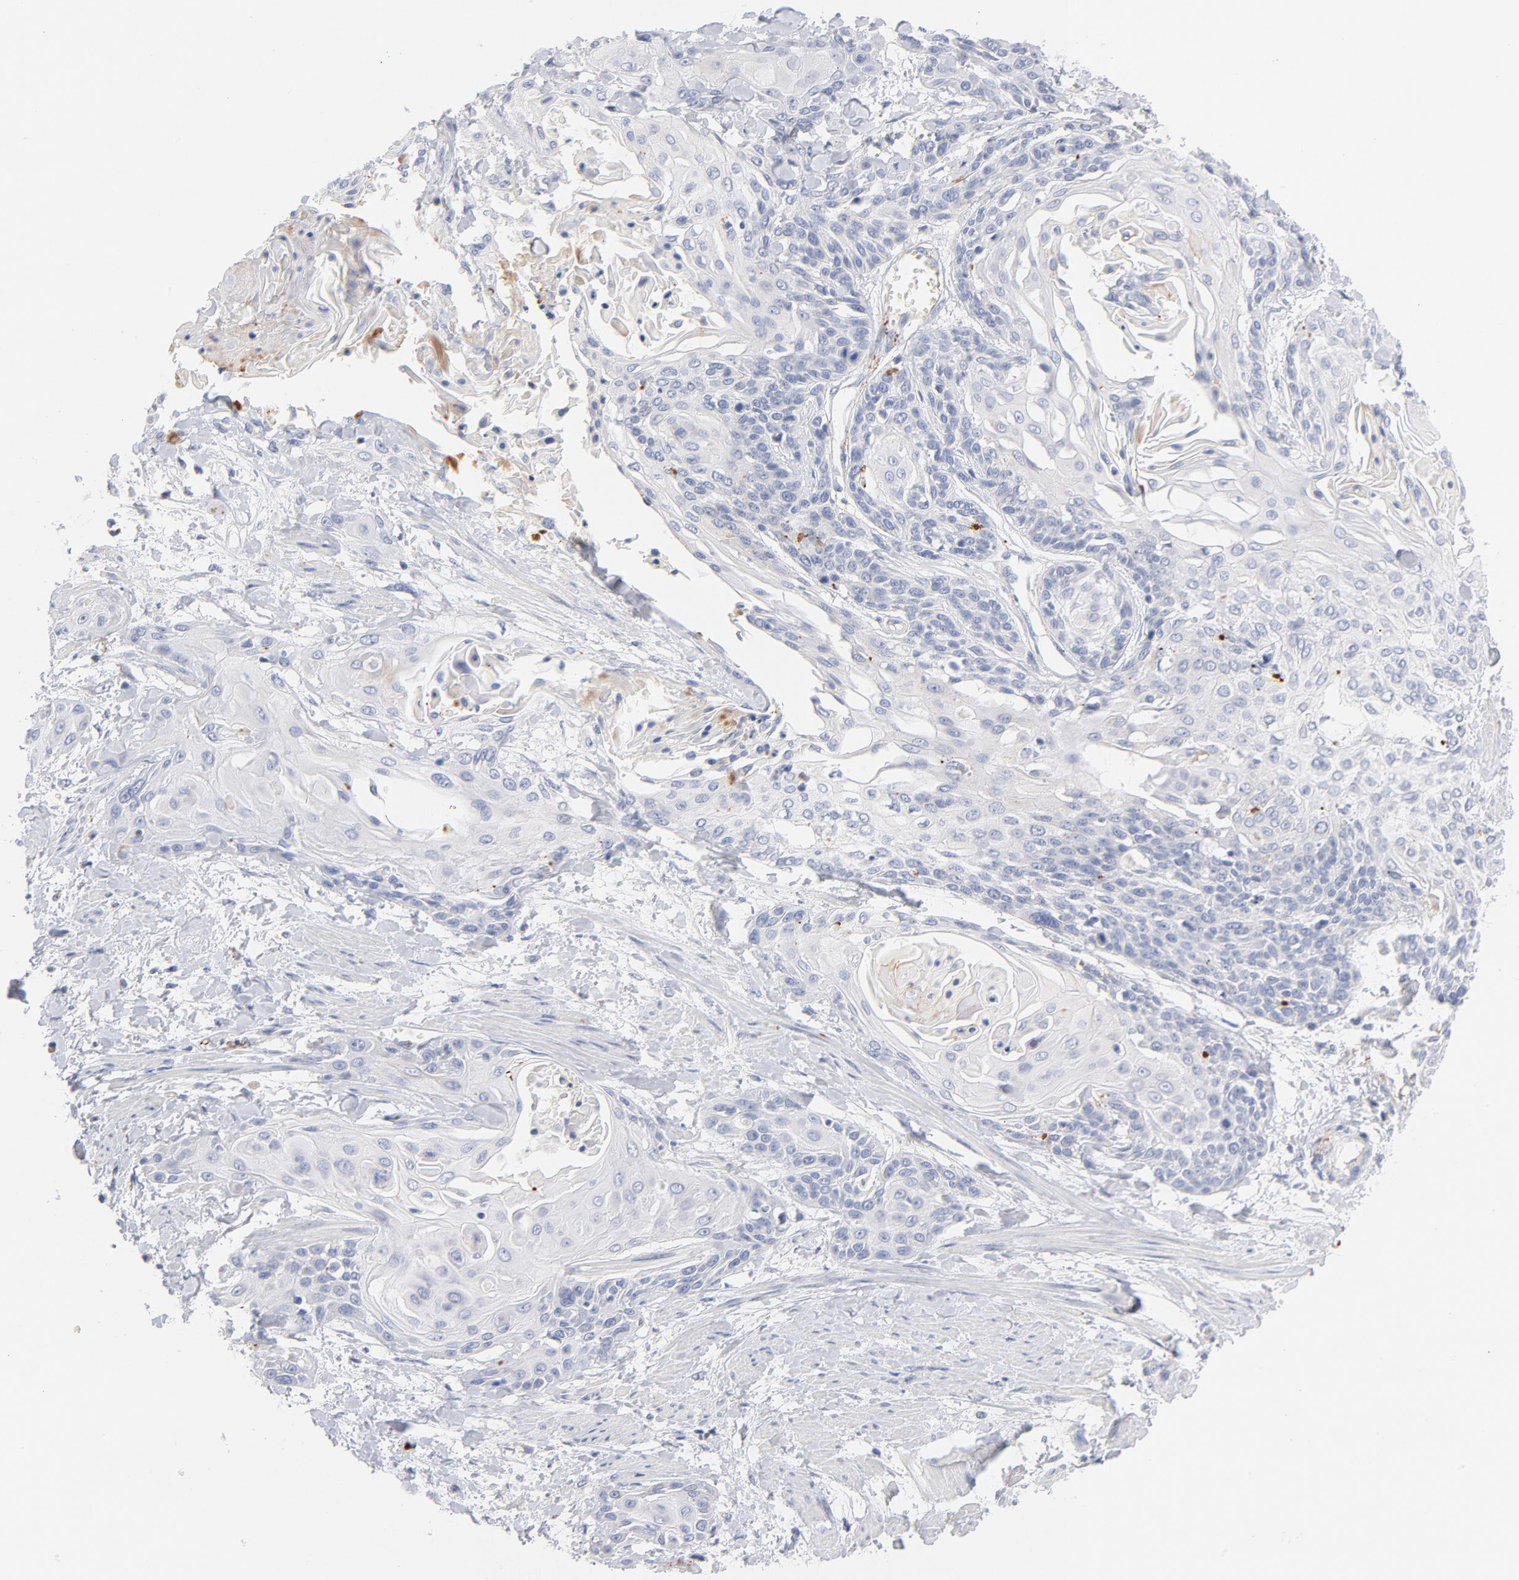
{"staining": {"intensity": "negative", "quantity": "none", "location": "none"}, "tissue": "cervical cancer", "cell_type": "Tumor cells", "image_type": "cancer", "snomed": [{"axis": "morphology", "description": "Squamous cell carcinoma, NOS"}, {"axis": "topography", "description": "Cervix"}], "caption": "This is a histopathology image of IHC staining of cervical cancer, which shows no staining in tumor cells.", "gene": "PLAT", "patient": {"sex": "female", "age": 57}}